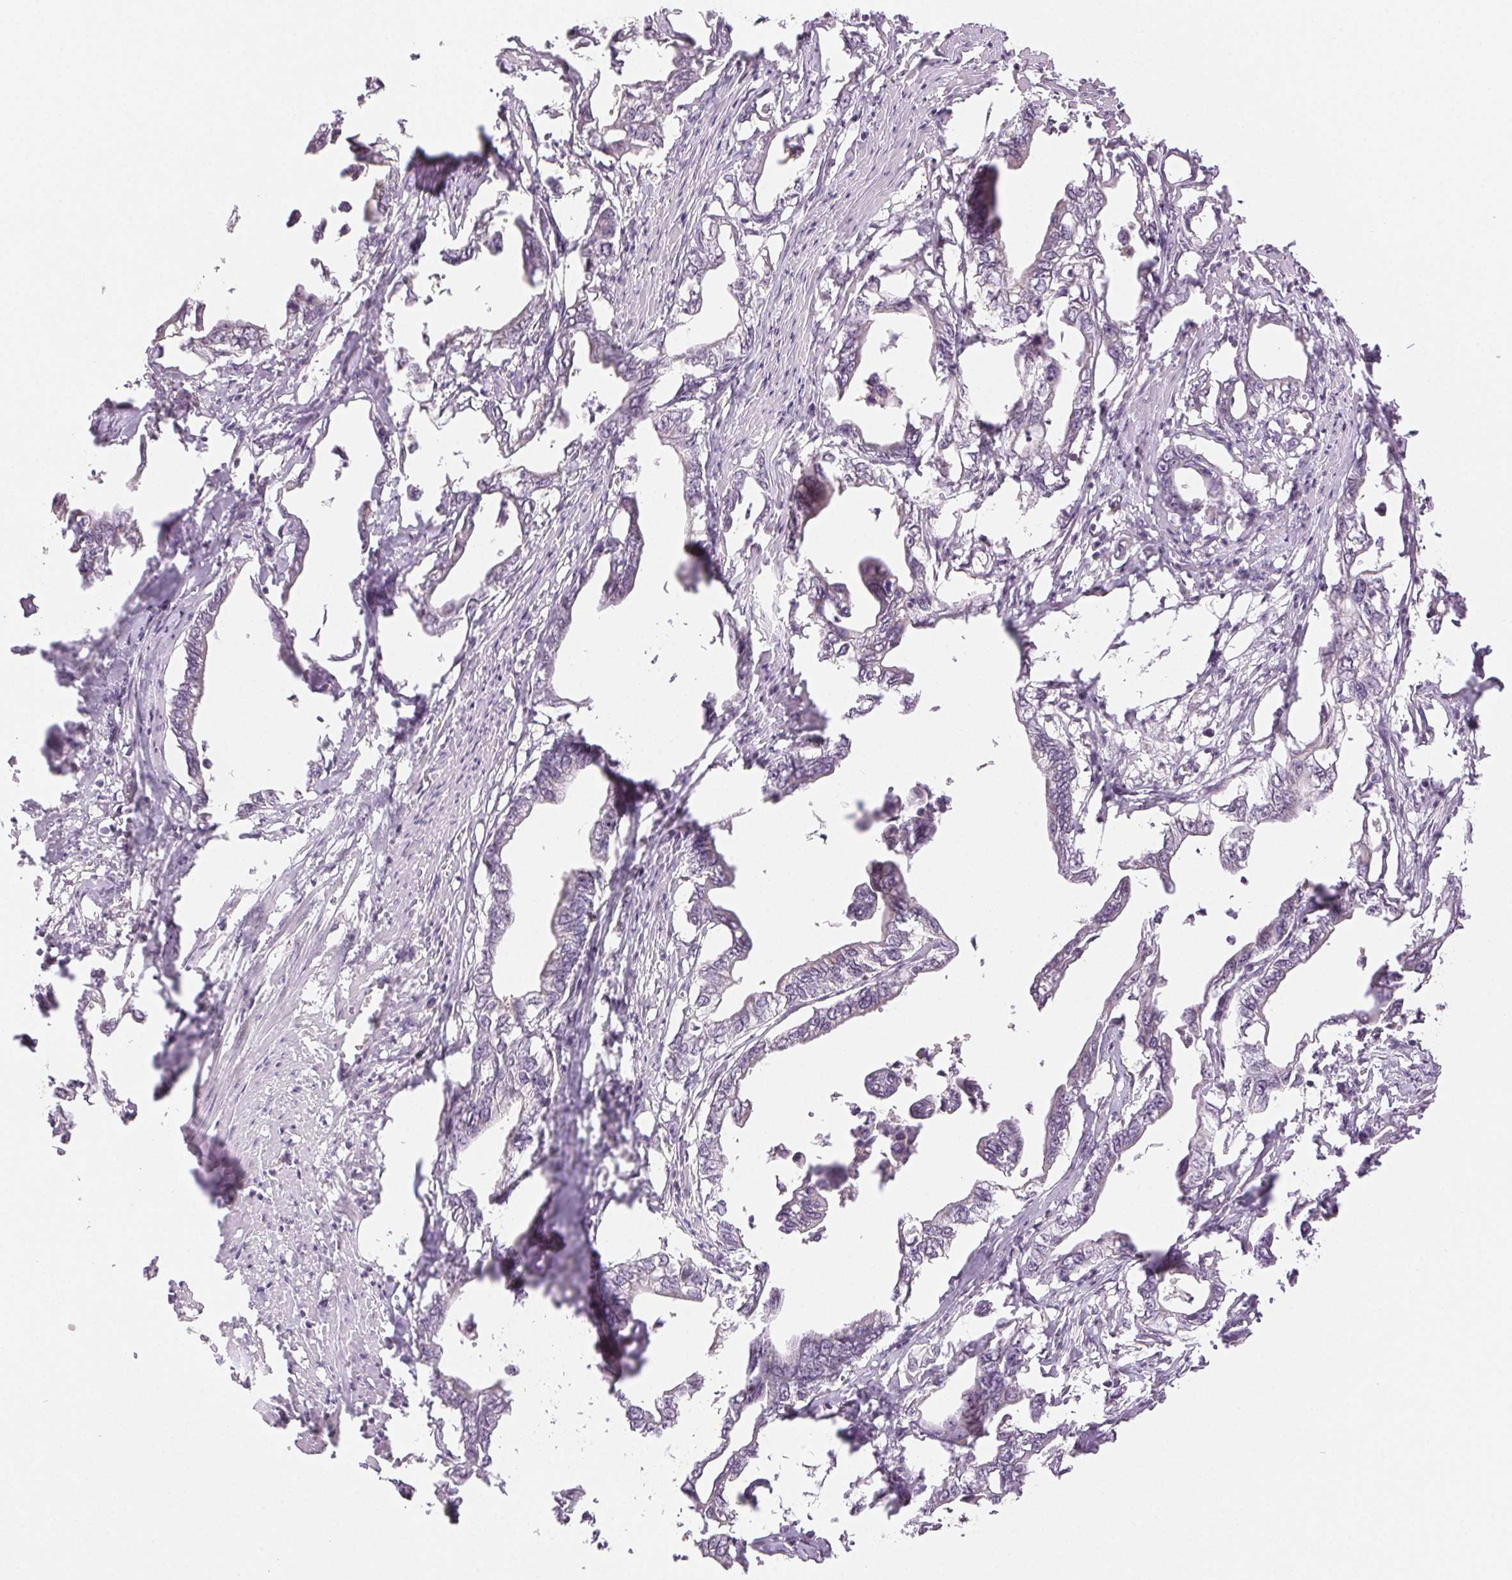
{"staining": {"intensity": "negative", "quantity": "none", "location": "none"}, "tissue": "pancreatic cancer", "cell_type": "Tumor cells", "image_type": "cancer", "snomed": [{"axis": "morphology", "description": "Adenocarcinoma, NOS"}, {"axis": "topography", "description": "Pancreas"}], "caption": "This is an immunohistochemistry image of human pancreatic adenocarcinoma. There is no expression in tumor cells.", "gene": "PLCB1", "patient": {"sex": "male", "age": 61}}